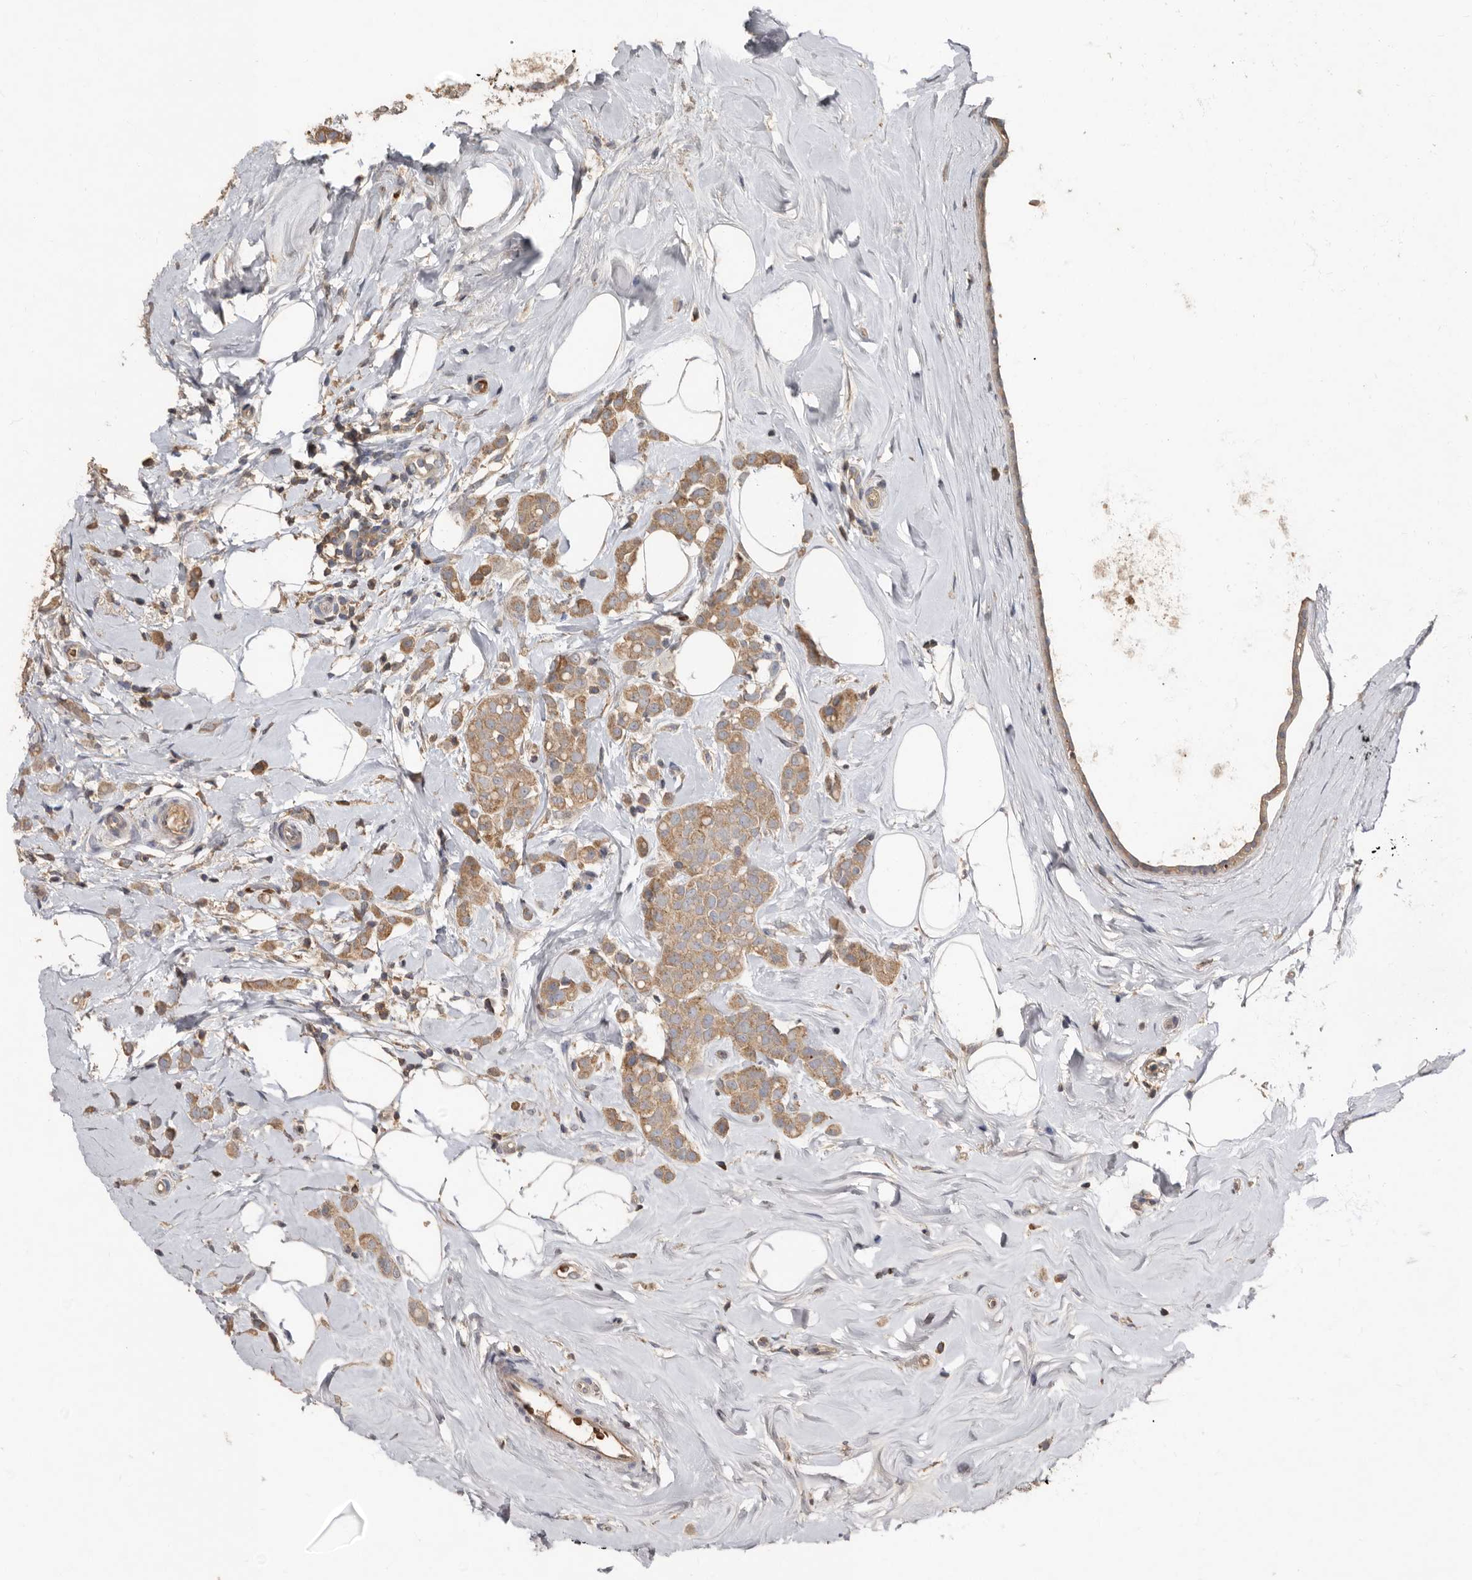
{"staining": {"intensity": "moderate", "quantity": ">75%", "location": "cytoplasmic/membranous"}, "tissue": "breast cancer", "cell_type": "Tumor cells", "image_type": "cancer", "snomed": [{"axis": "morphology", "description": "Lobular carcinoma"}, {"axis": "topography", "description": "Breast"}], "caption": "About >75% of tumor cells in human breast lobular carcinoma demonstrate moderate cytoplasmic/membranous protein expression as visualized by brown immunohistochemical staining.", "gene": "KIF26B", "patient": {"sex": "female", "age": 47}}